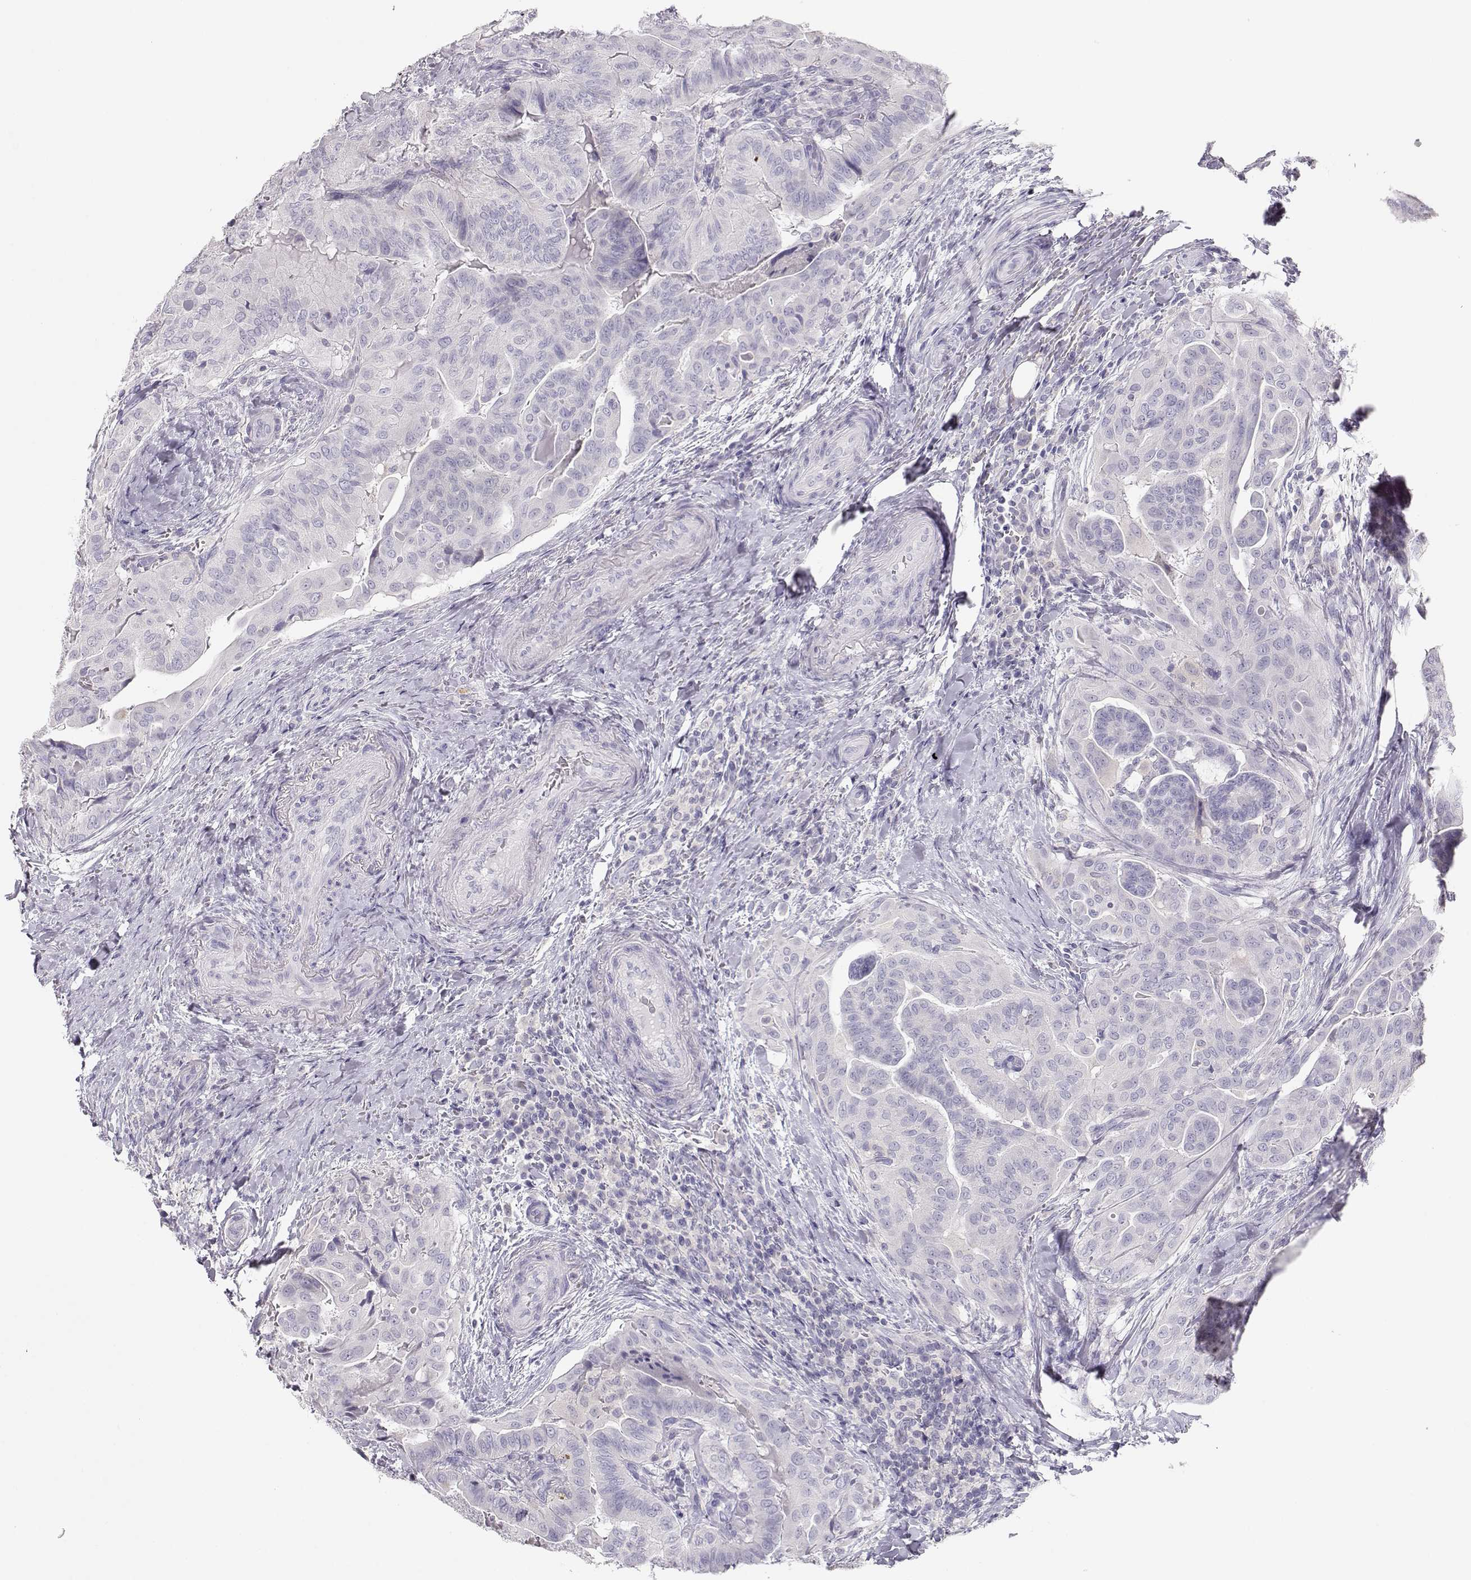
{"staining": {"intensity": "negative", "quantity": "none", "location": "none"}, "tissue": "thyroid cancer", "cell_type": "Tumor cells", "image_type": "cancer", "snomed": [{"axis": "morphology", "description": "Papillary adenocarcinoma, NOS"}, {"axis": "topography", "description": "Thyroid gland"}], "caption": "Tumor cells show no significant protein staining in thyroid cancer.", "gene": "LEPR", "patient": {"sex": "female", "age": 68}}